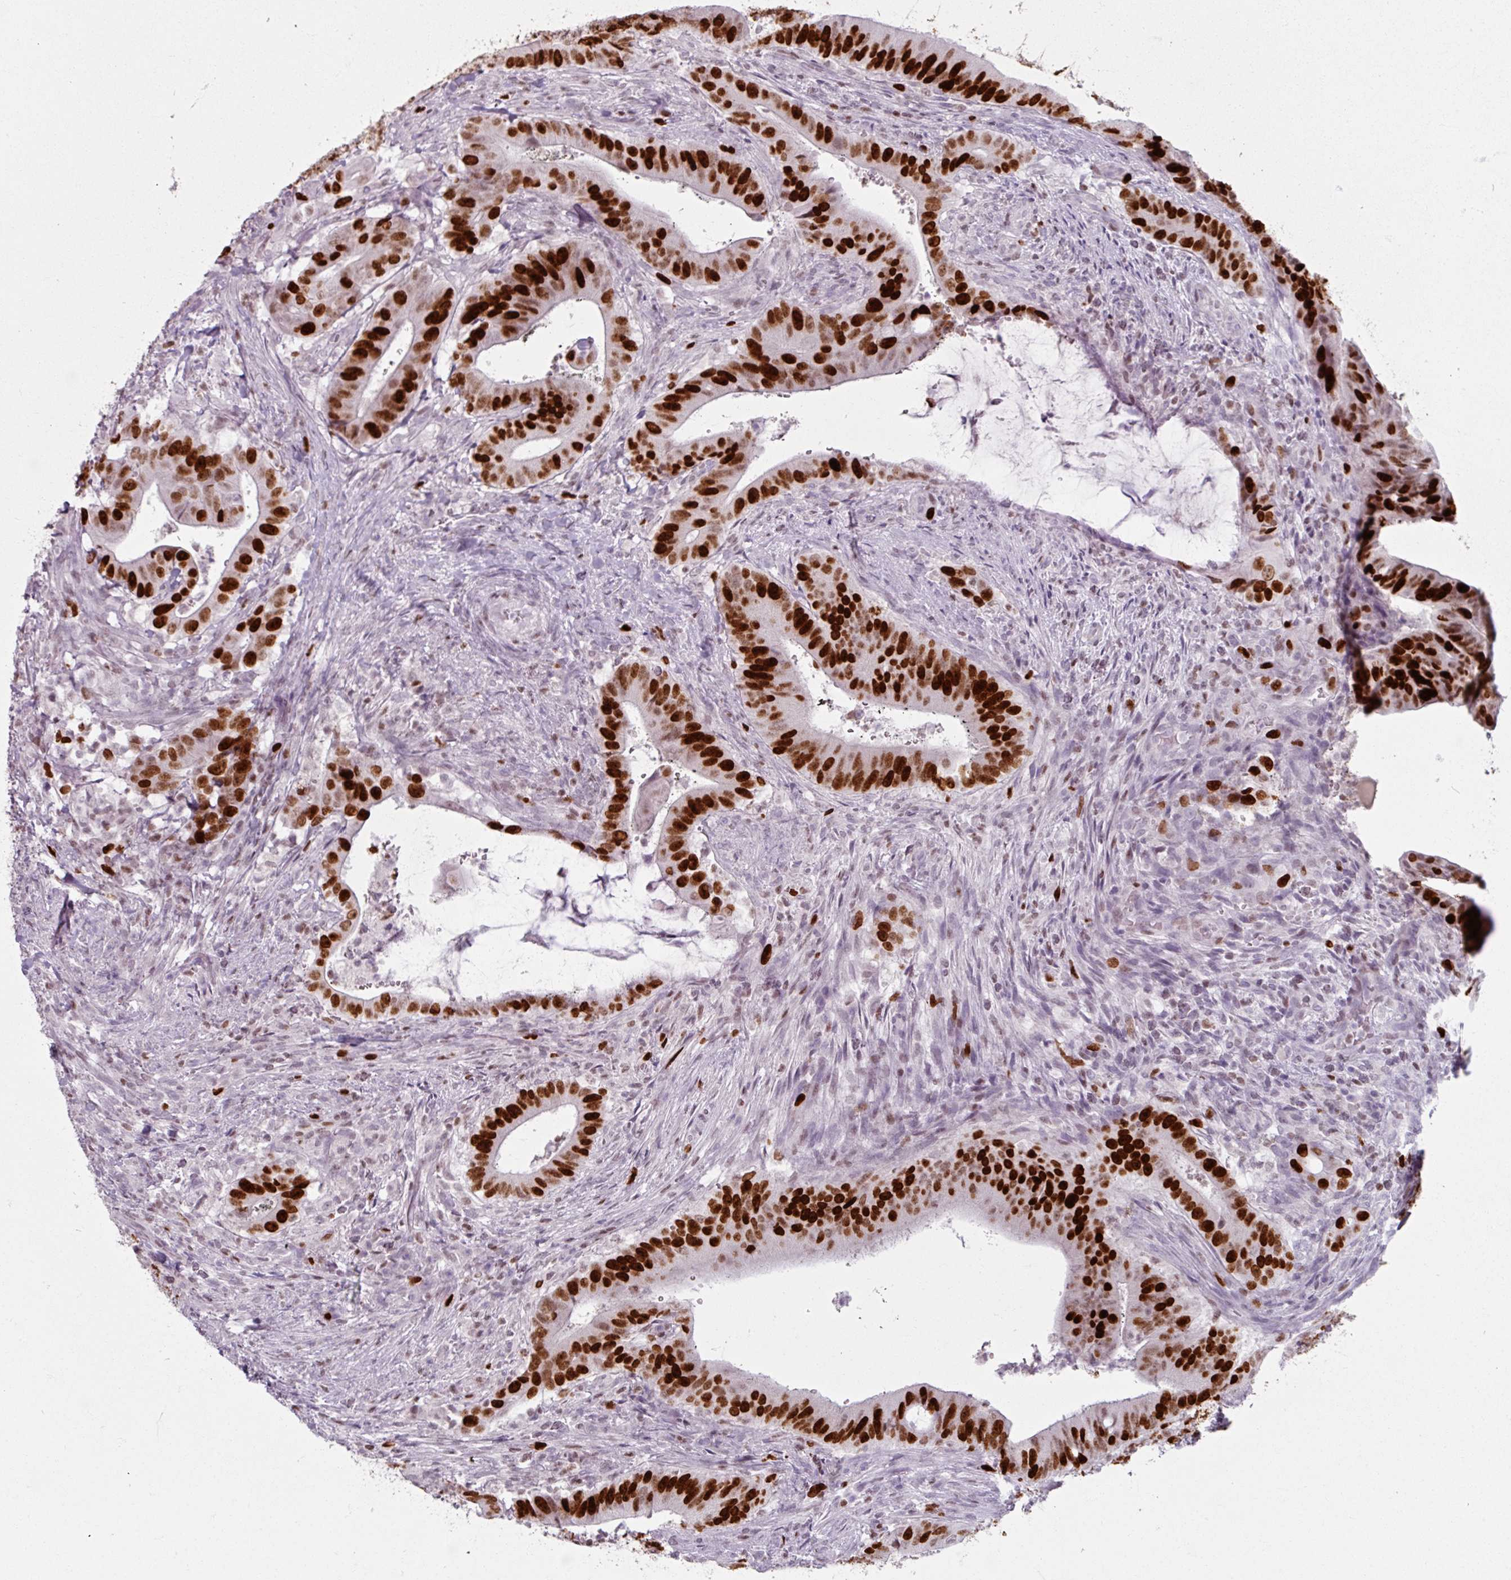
{"staining": {"intensity": "strong", "quantity": ">75%", "location": "nuclear"}, "tissue": "colorectal cancer", "cell_type": "Tumor cells", "image_type": "cancer", "snomed": [{"axis": "morphology", "description": "Adenocarcinoma, NOS"}, {"axis": "topography", "description": "Colon"}], "caption": "A high-resolution image shows IHC staining of colorectal adenocarcinoma, which exhibits strong nuclear positivity in approximately >75% of tumor cells.", "gene": "ATAD2", "patient": {"sex": "female", "age": 43}}